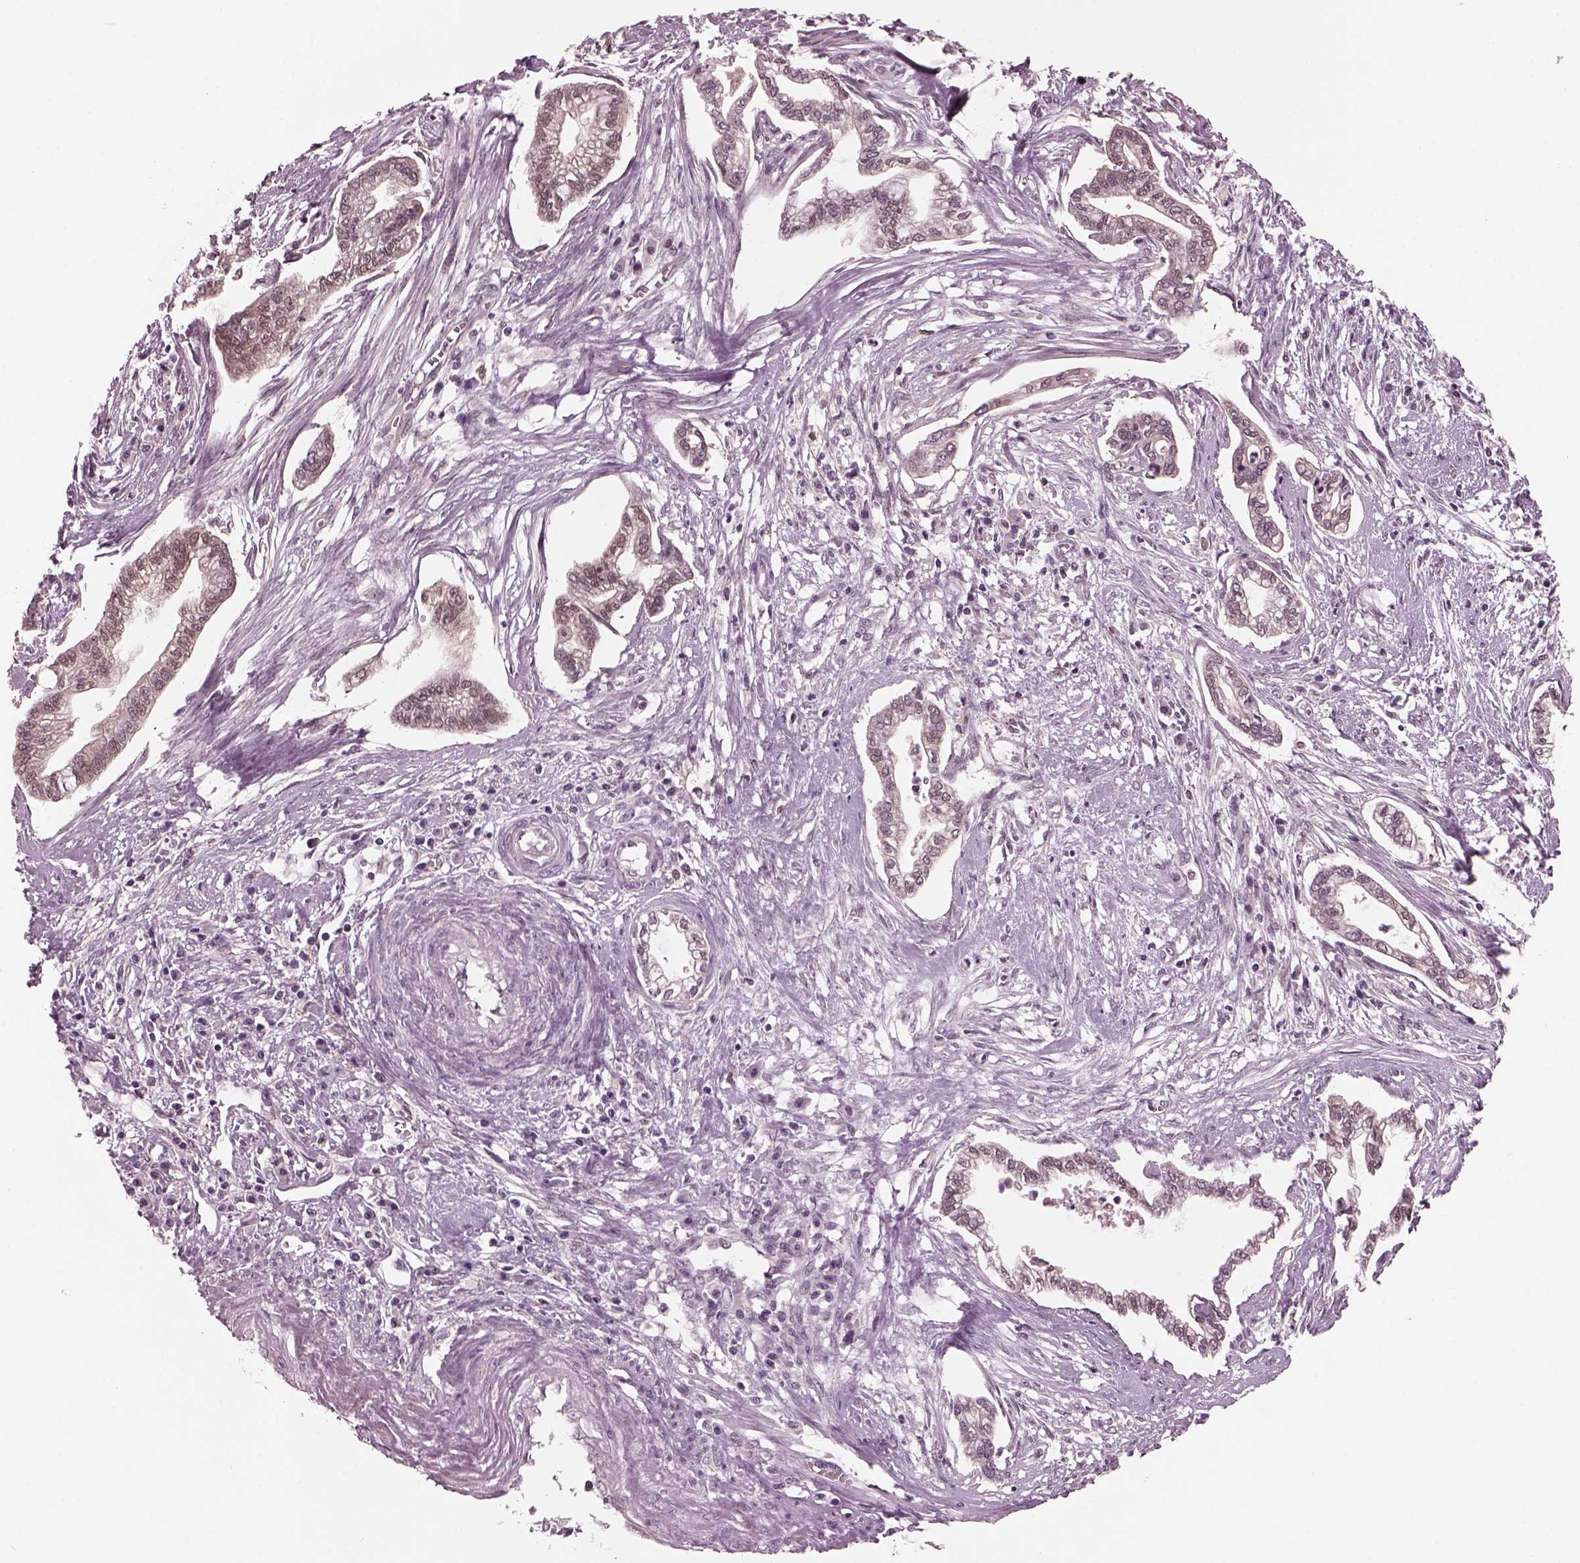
{"staining": {"intensity": "negative", "quantity": "none", "location": "none"}, "tissue": "cervical cancer", "cell_type": "Tumor cells", "image_type": "cancer", "snomed": [{"axis": "morphology", "description": "Adenocarcinoma, NOS"}, {"axis": "topography", "description": "Cervix"}], "caption": "IHC of human cervical adenocarcinoma exhibits no positivity in tumor cells. The staining was performed using DAB to visualize the protein expression in brown, while the nuclei were stained in blue with hematoxylin (Magnification: 20x).", "gene": "SRI", "patient": {"sex": "female", "age": 62}}